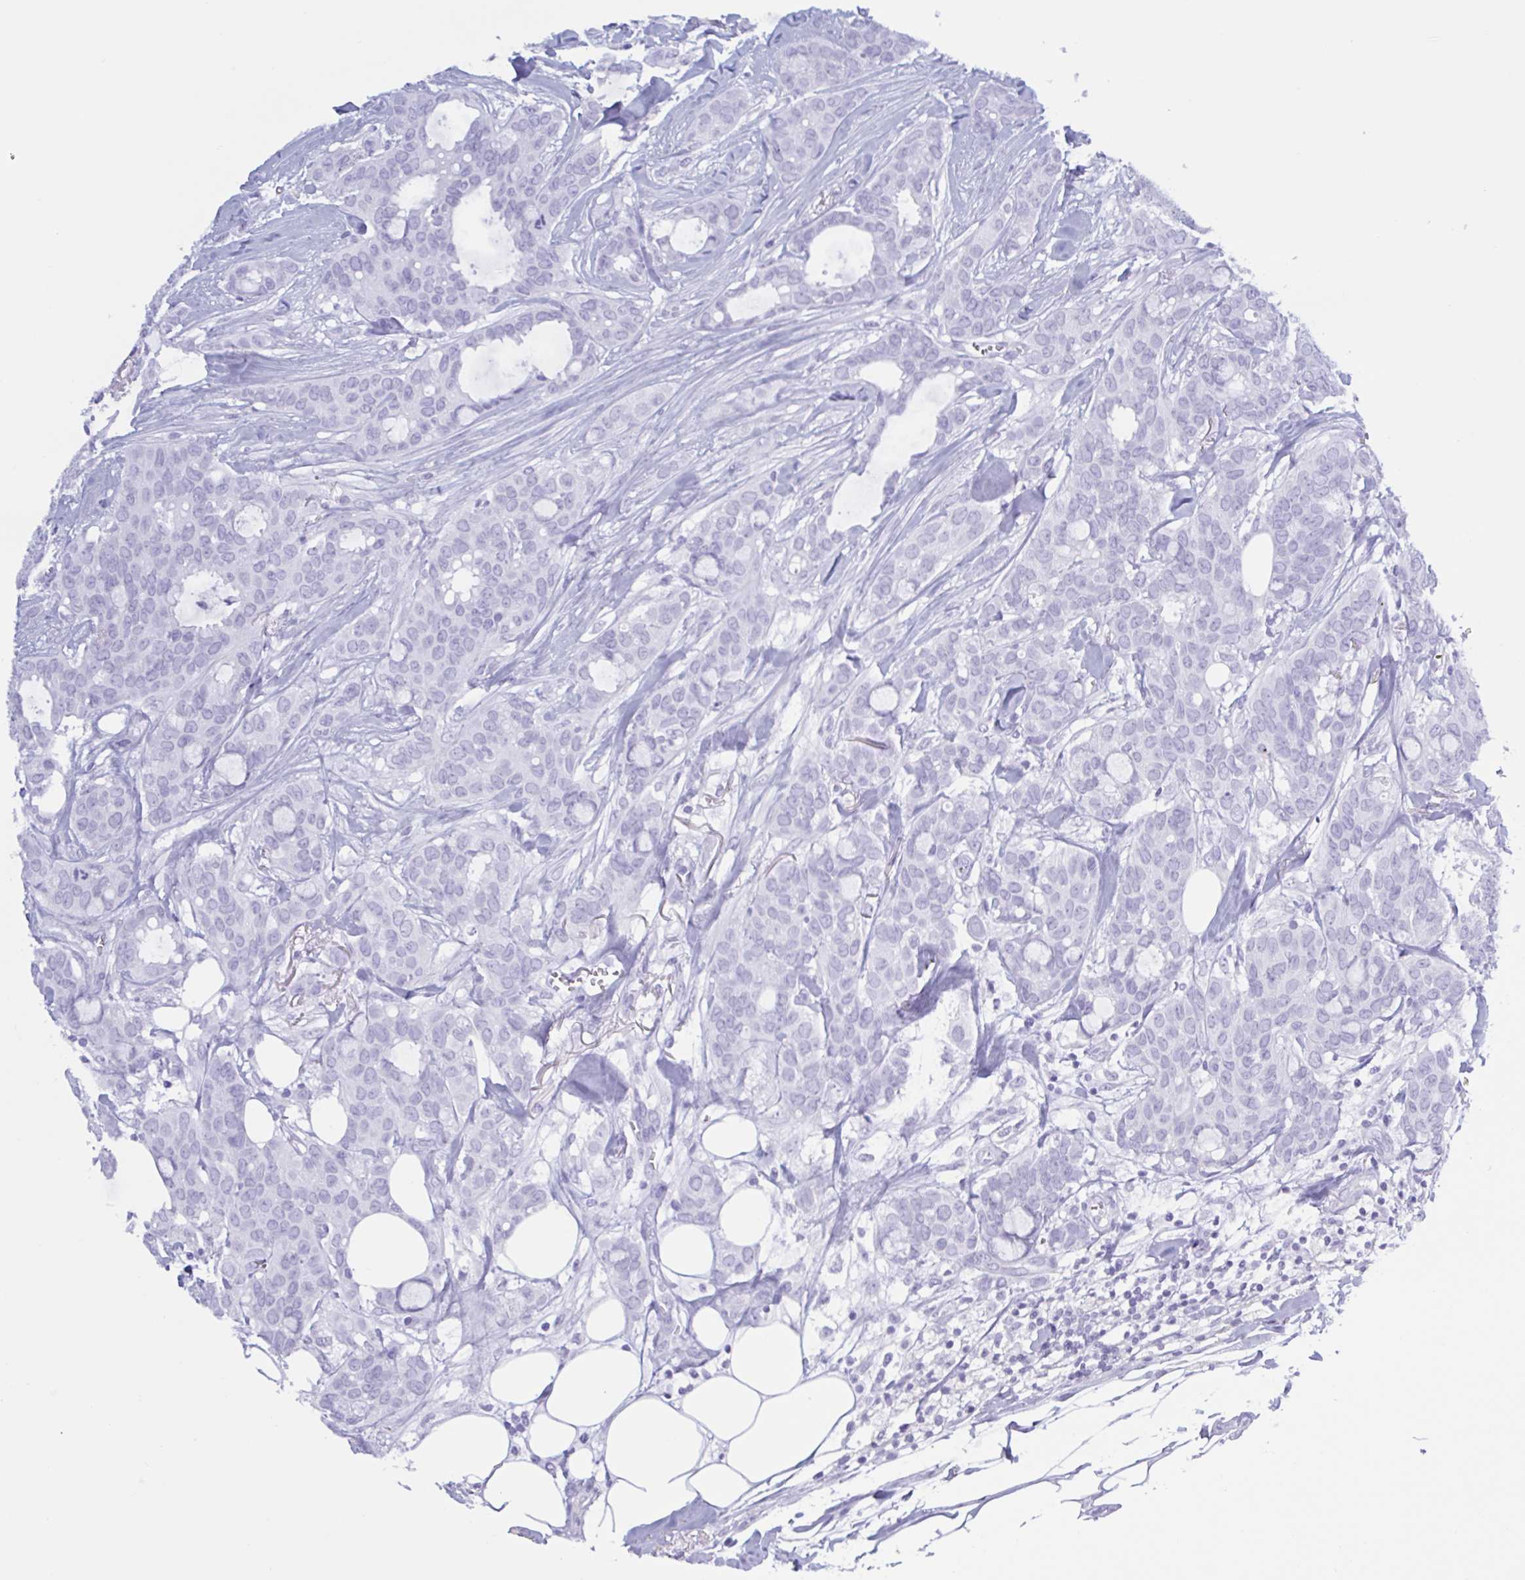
{"staining": {"intensity": "negative", "quantity": "none", "location": "none"}, "tissue": "breast cancer", "cell_type": "Tumor cells", "image_type": "cancer", "snomed": [{"axis": "morphology", "description": "Duct carcinoma"}, {"axis": "topography", "description": "Breast"}], "caption": "Tumor cells show no significant expression in breast cancer.", "gene": "MRGPRG", "patient": {"sex": "female", "age": 84}}